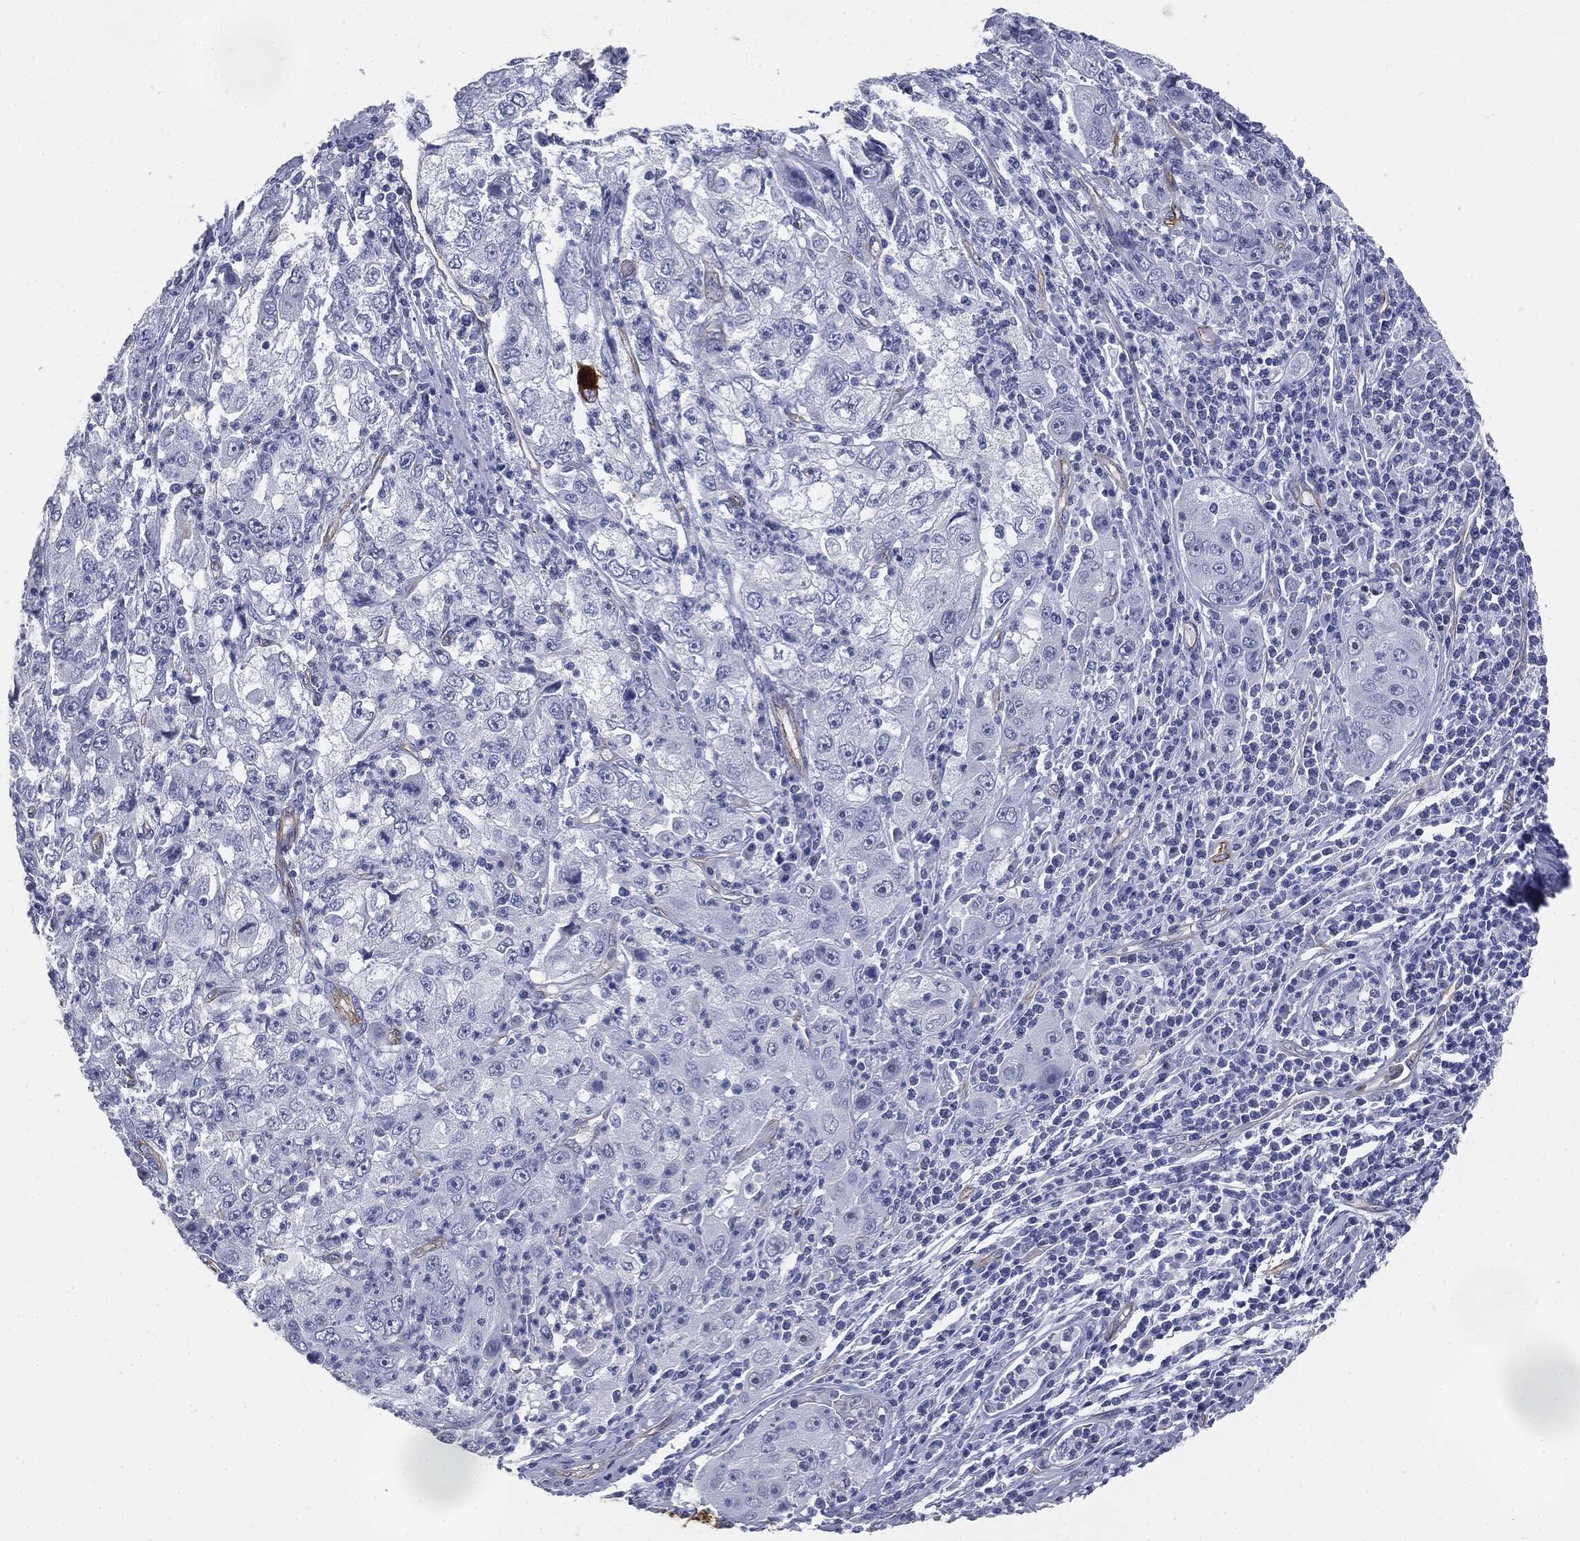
{"staining": {"intensity": "negative", "quantity": "none", "location": "none"}, "tissue": "cervical cancer", "cell_type": "Tumor cells", "image_type": "cancer", "snomed": [{"axis": "morphology", "description": "Squamous cell carcinoma, NOS"}, {"axis": "topography", "description": "Cervix"}], "caption": "Immunohistochemical staining of squamous cell carcinoma (cervical) displays no significant expression in tumor cells.", "gene": "MUC5AC", "patient": {"sex": "female", "age": 36}}